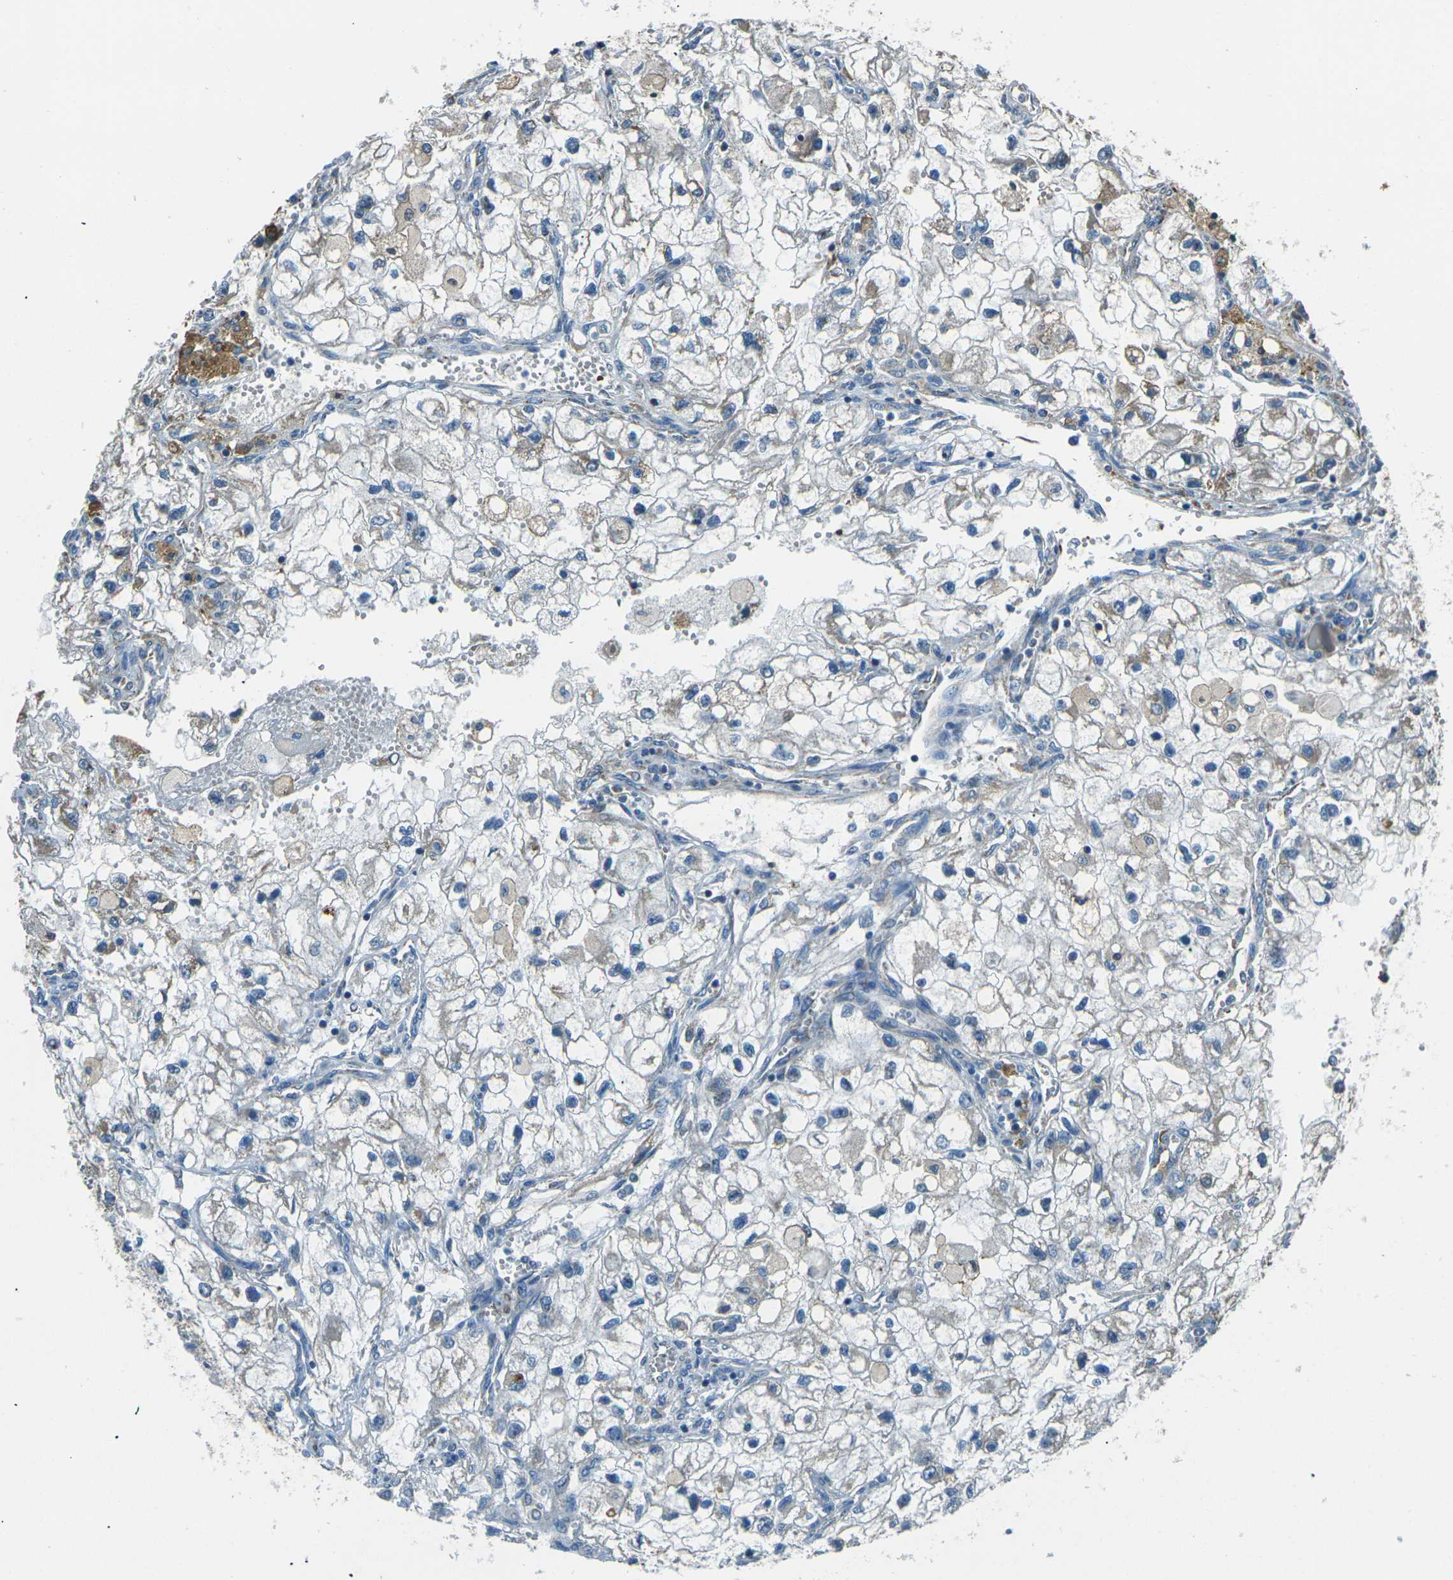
{"staining": {"intensity": "weak", "quantity": "25%-75%", "location": "cytoplasmic/membranous"}, "tissue": "renal cancer", "cell_type": "Tumor cells", "image_type": "cancer", "snomed": [{"axis": "morphology", "description": "Adenocarcinoma, NOS"}, {"axis": "topography", "description": "Kidney"}], "caption": "Renal cancer stained for a protein demonstrates weak cytoplasmic/membranous positivity in tumor cells.", "gene": "IRF3", "patient": {"sex": "female", "age": 70}}